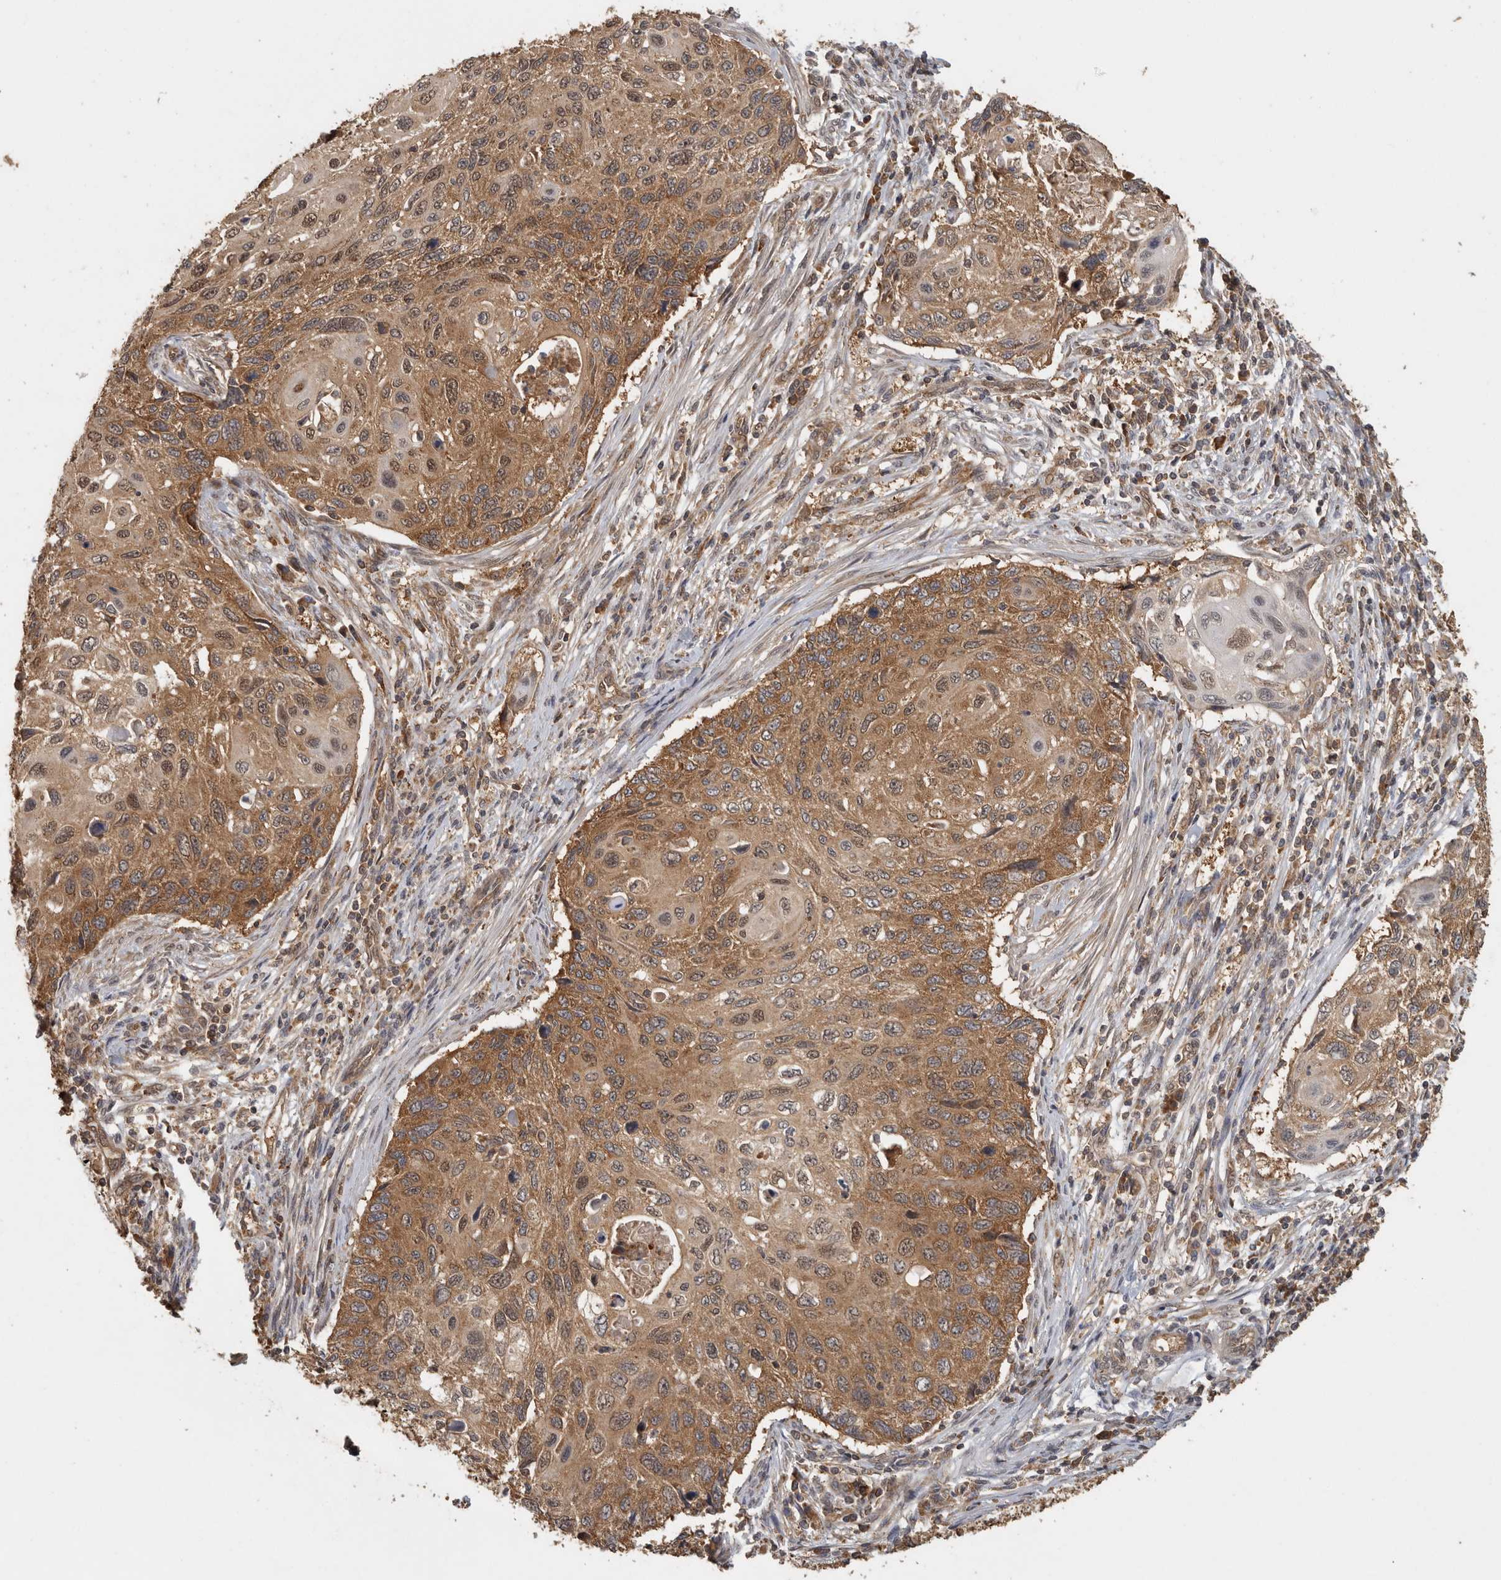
{"staining": {"intensity": "moderate", "quantity": ">75%", "location": "cytoplasmic/membranous,nuclear"}, "tissue": "cervical cancer", "cell_type": "Tumor cells", "image_type": "cancer", "snomed": [{"axis": "morphology", "description": "Squamous cell carcinoma, NOS"}, {"axis": "topography", "description": "Cervix"}], "caption": "Human cervical squamous cell carcinoma stained with a brown dye demonstrates moderate cytoplasmic/membranous and nuclear positive expression in approximately >75% of tumor cells.", "gene": "CCT8", "patient": {"sex": "female", "age": 70}}